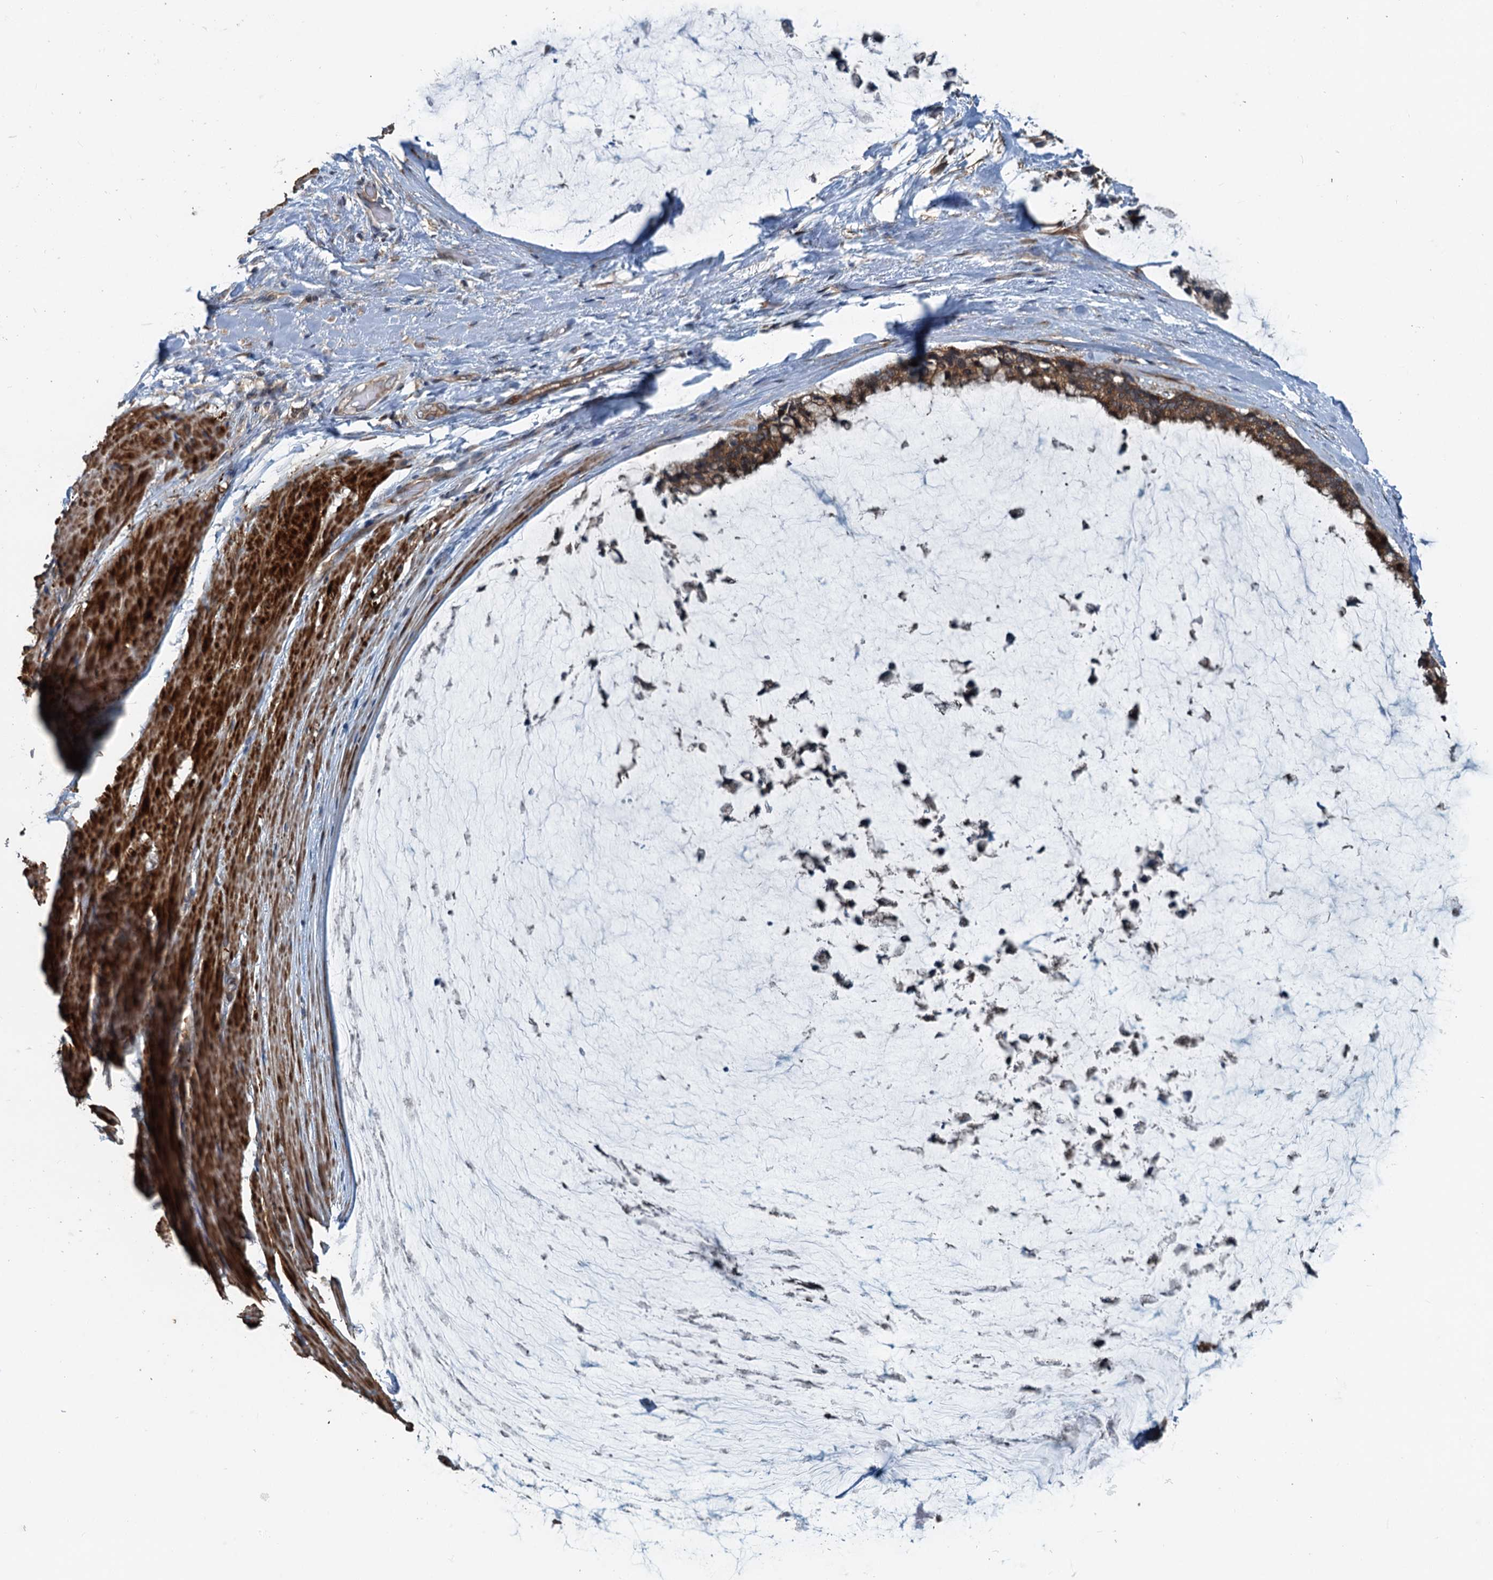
{"staining": {"intensity": "moderate", "quantity": ">75%", "location": "cytoplasmic/membranous"}, "tissue": "ovarian cancer", "cell_type": "Tumor cells", "image_type": "cancer", "snomed": [{"axis": "morphology", "description": "Cystadenocarcinoma, mucinous, NOS"}, {"axis": "topography", "description": "Ovary"}], "caption": "Protein analysis of ovarian cancer tissue reveals moderate cytoplasmic/membranous staining in about >75% of tumor cells.", "gene": "TEDC1", "patient": {"sex": "female", "age": 39}}